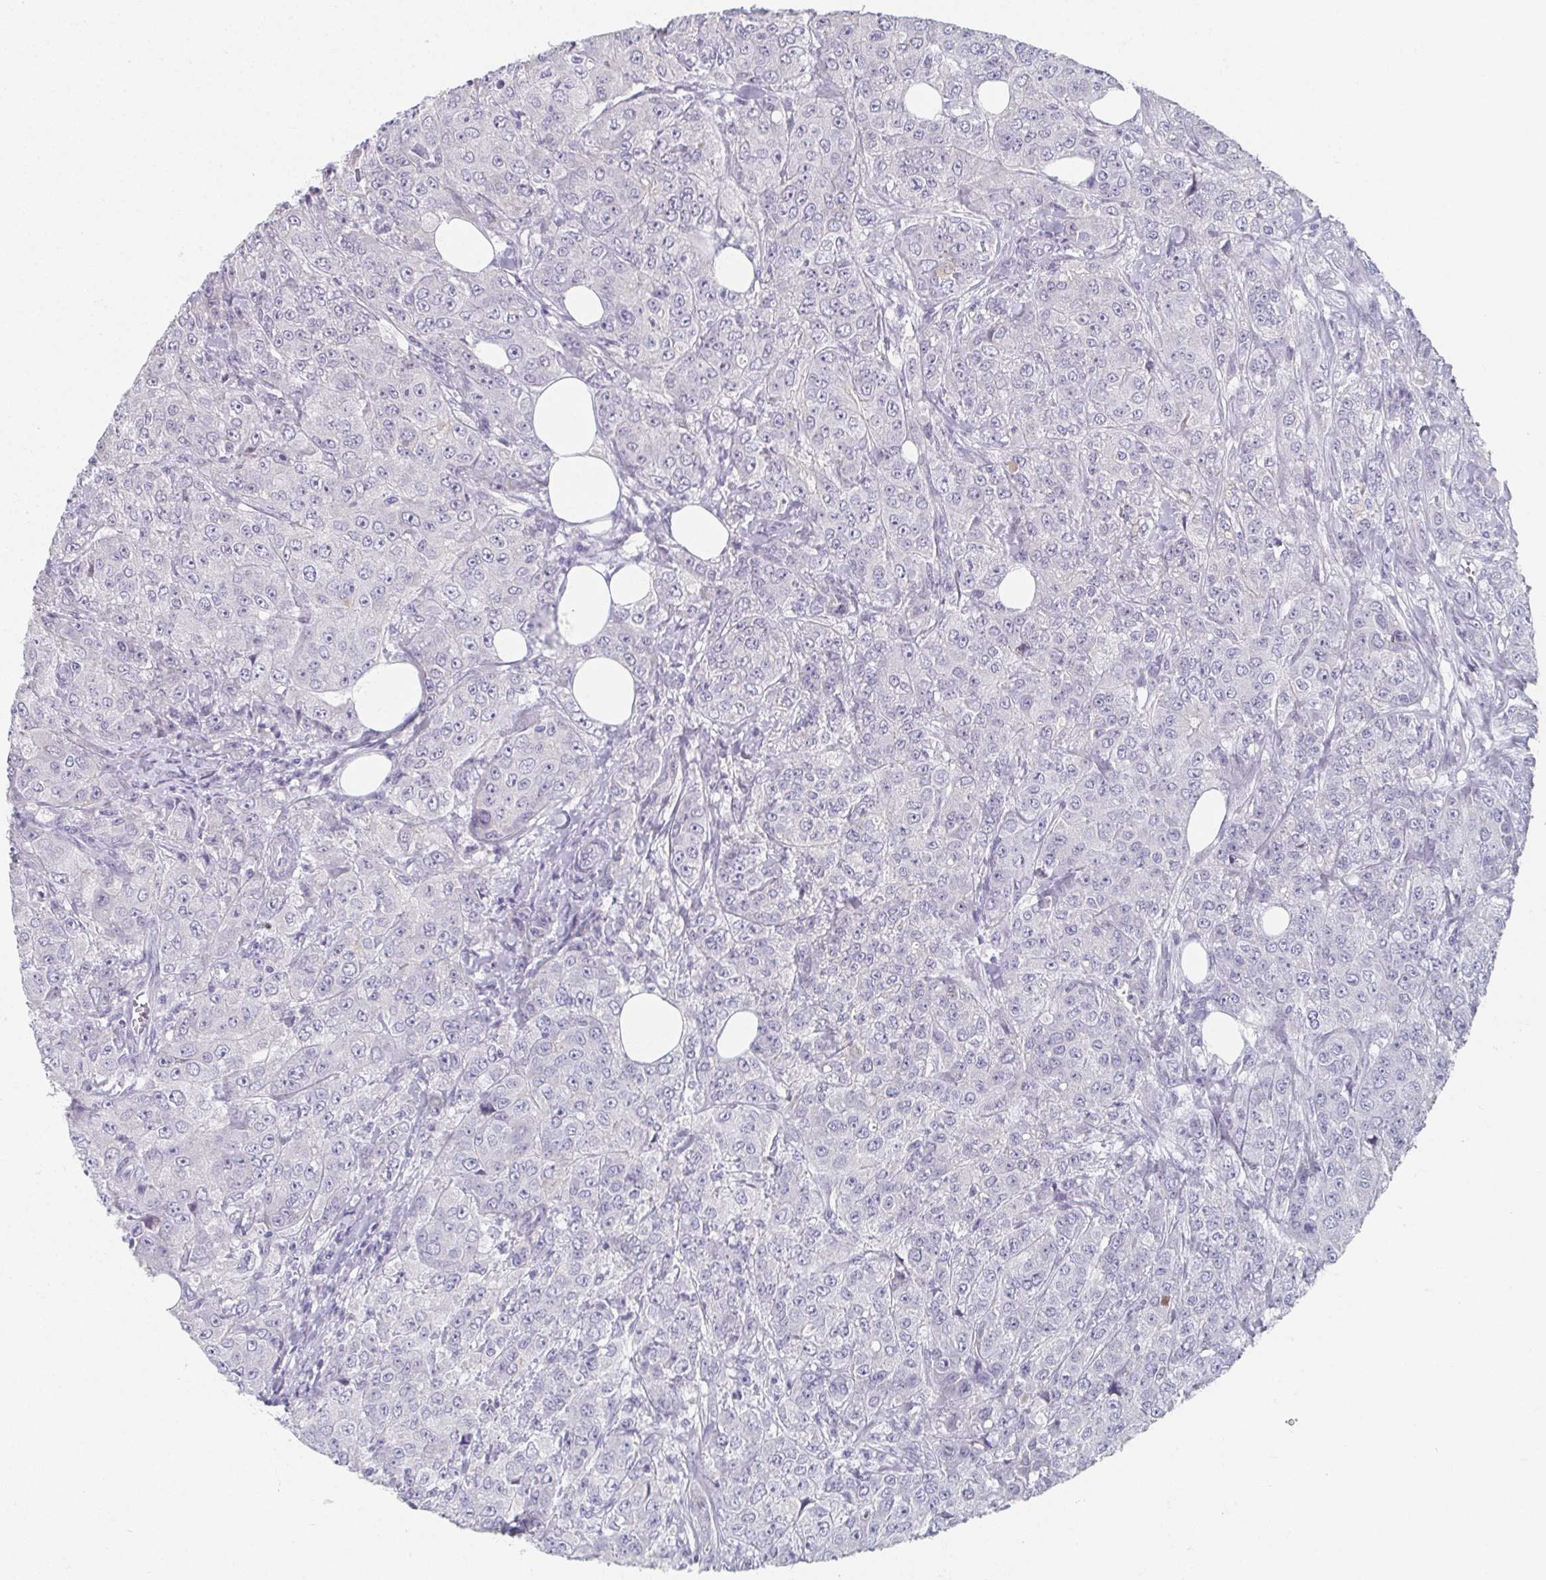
{"staining": {"intensity": "negative", "quantity": "none", "location": "none"}, "tissue": "breast cancer", "cell_type": "Tumor cells", "image_type": "cancer", "snomed": [{"axis": "morphology", "description": "Normal tissue, NOS"}, {"axis": "morphology", "description": "Duct carcinoma"}, {"axis": "topography", "description": "Breast"}], "caption": "The histopathology image shows no staining of tumor cells in breast cancer.", "gene": "CAMKV", "patient": {"sex": "female", "age": 43}}